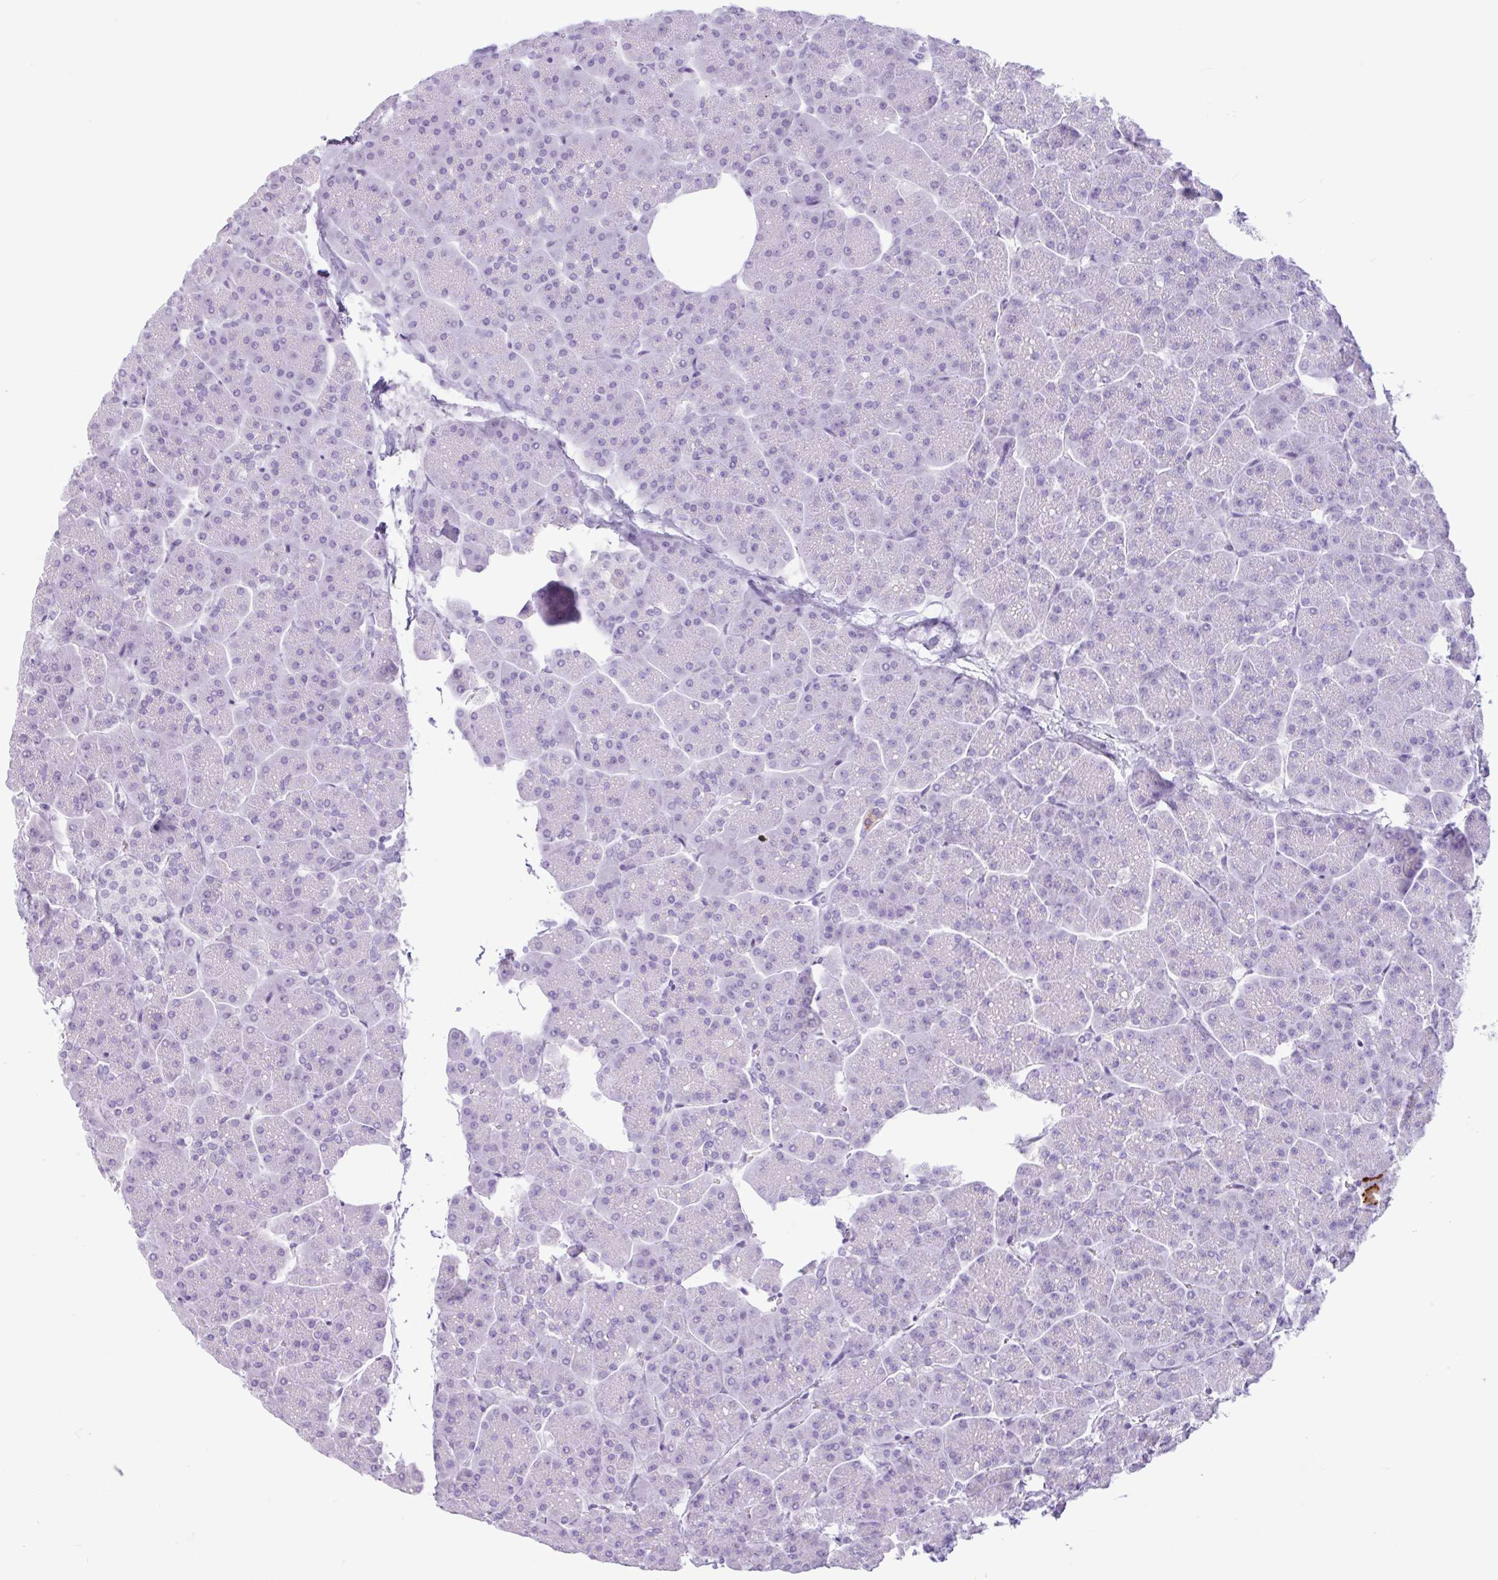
{"staining": {"intensity": "moderate", "quantity": "<25%", "location": "cytoplasmic/membranous"}, "tissue": "pancreas", "cell_type": "Exocrine glandular cells", "image_type": "normal", "snomed": [{"axis": "morphology", "description": "Normal tissue, NOS"}, {"axis": "topography", "description": "Pancreas"}, {"axis": "topography", "description": "Peripheral nerve tissue"}], "caption": "Moderate cytoplasmic/membranous positivity is present in about <25% of exocrine glandular cells in benign pancreas.", "gene": "CTSE", "patient": {"sex": "male", "age": 54}}